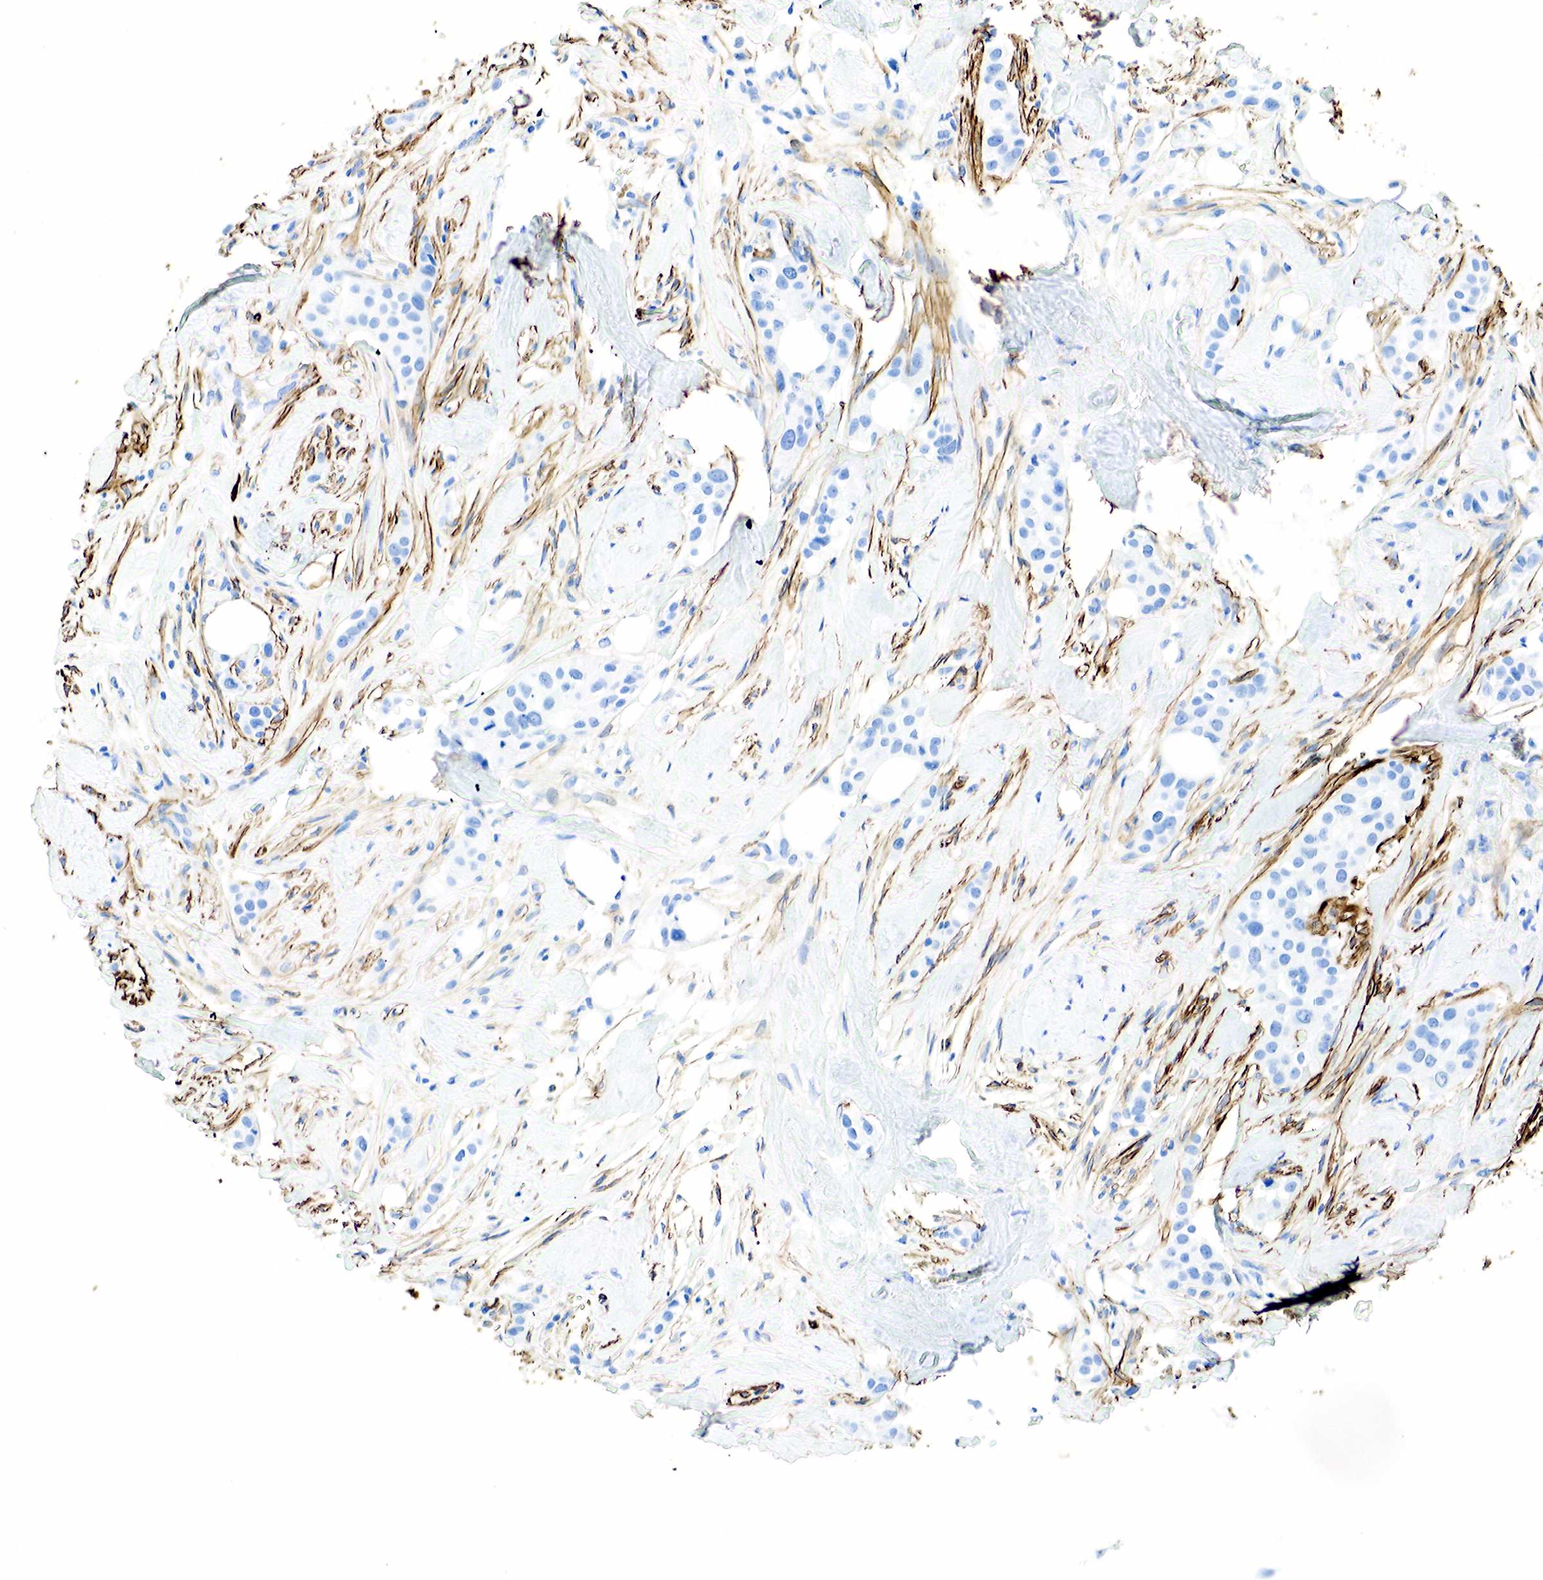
{"staining": {"intensity": "negative", "quantity": "none", "location": "none"}, "tissue": "breast cancer", "cell_type": "Tumor cells", "image_type": "cancer", "snomed": [{"axis": "morphology", "description": "Duct carcinoma"}, {"axis": "topography", "description": "Breast"}], "caption": "This is an immunohistochemistry photomicrograph of human breast intraductal carcinoma. There is no expression in tumor cells.", "gene": "ACTA1", "patient": {"sex": "female", "age": 45}}